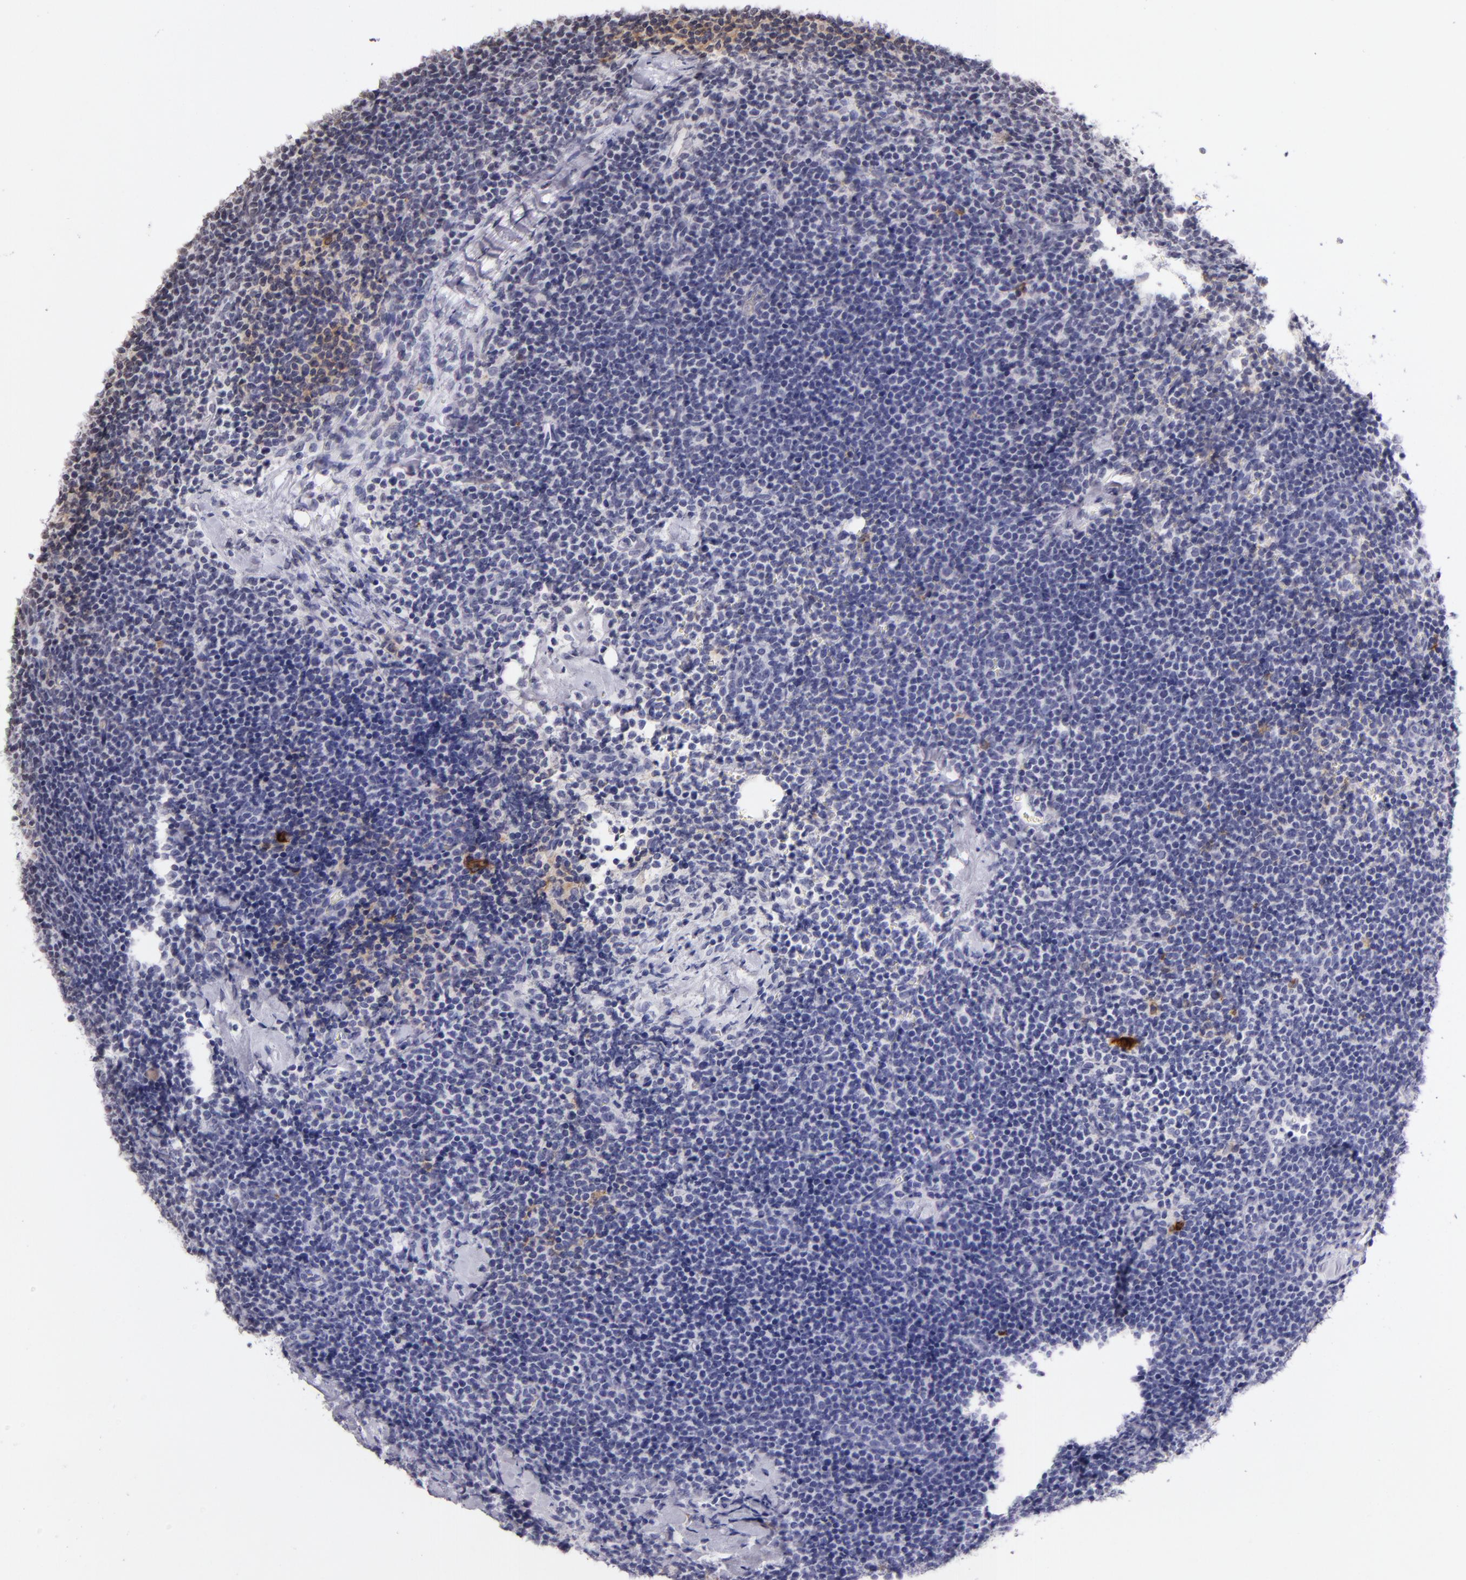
{"staining": {"intensity": "negative", "quantity": "none", "location": "none"}, "tissue": "lymphoma", "cell_type": "Tumor cells", "image_type": "cancer", "snomed": [{"axis": "morphology", "description": "Malignant lymphoma, non-Hodgkin's type, High grade"}, {"axis": "topography", "description": "Lymph node"}], "caption": "A histopathology image of lymphoma stained for a protein reveals no brown staining in tumor cells.", "gene": "CD40", "patient": {"sex": "female", "age": 58}}